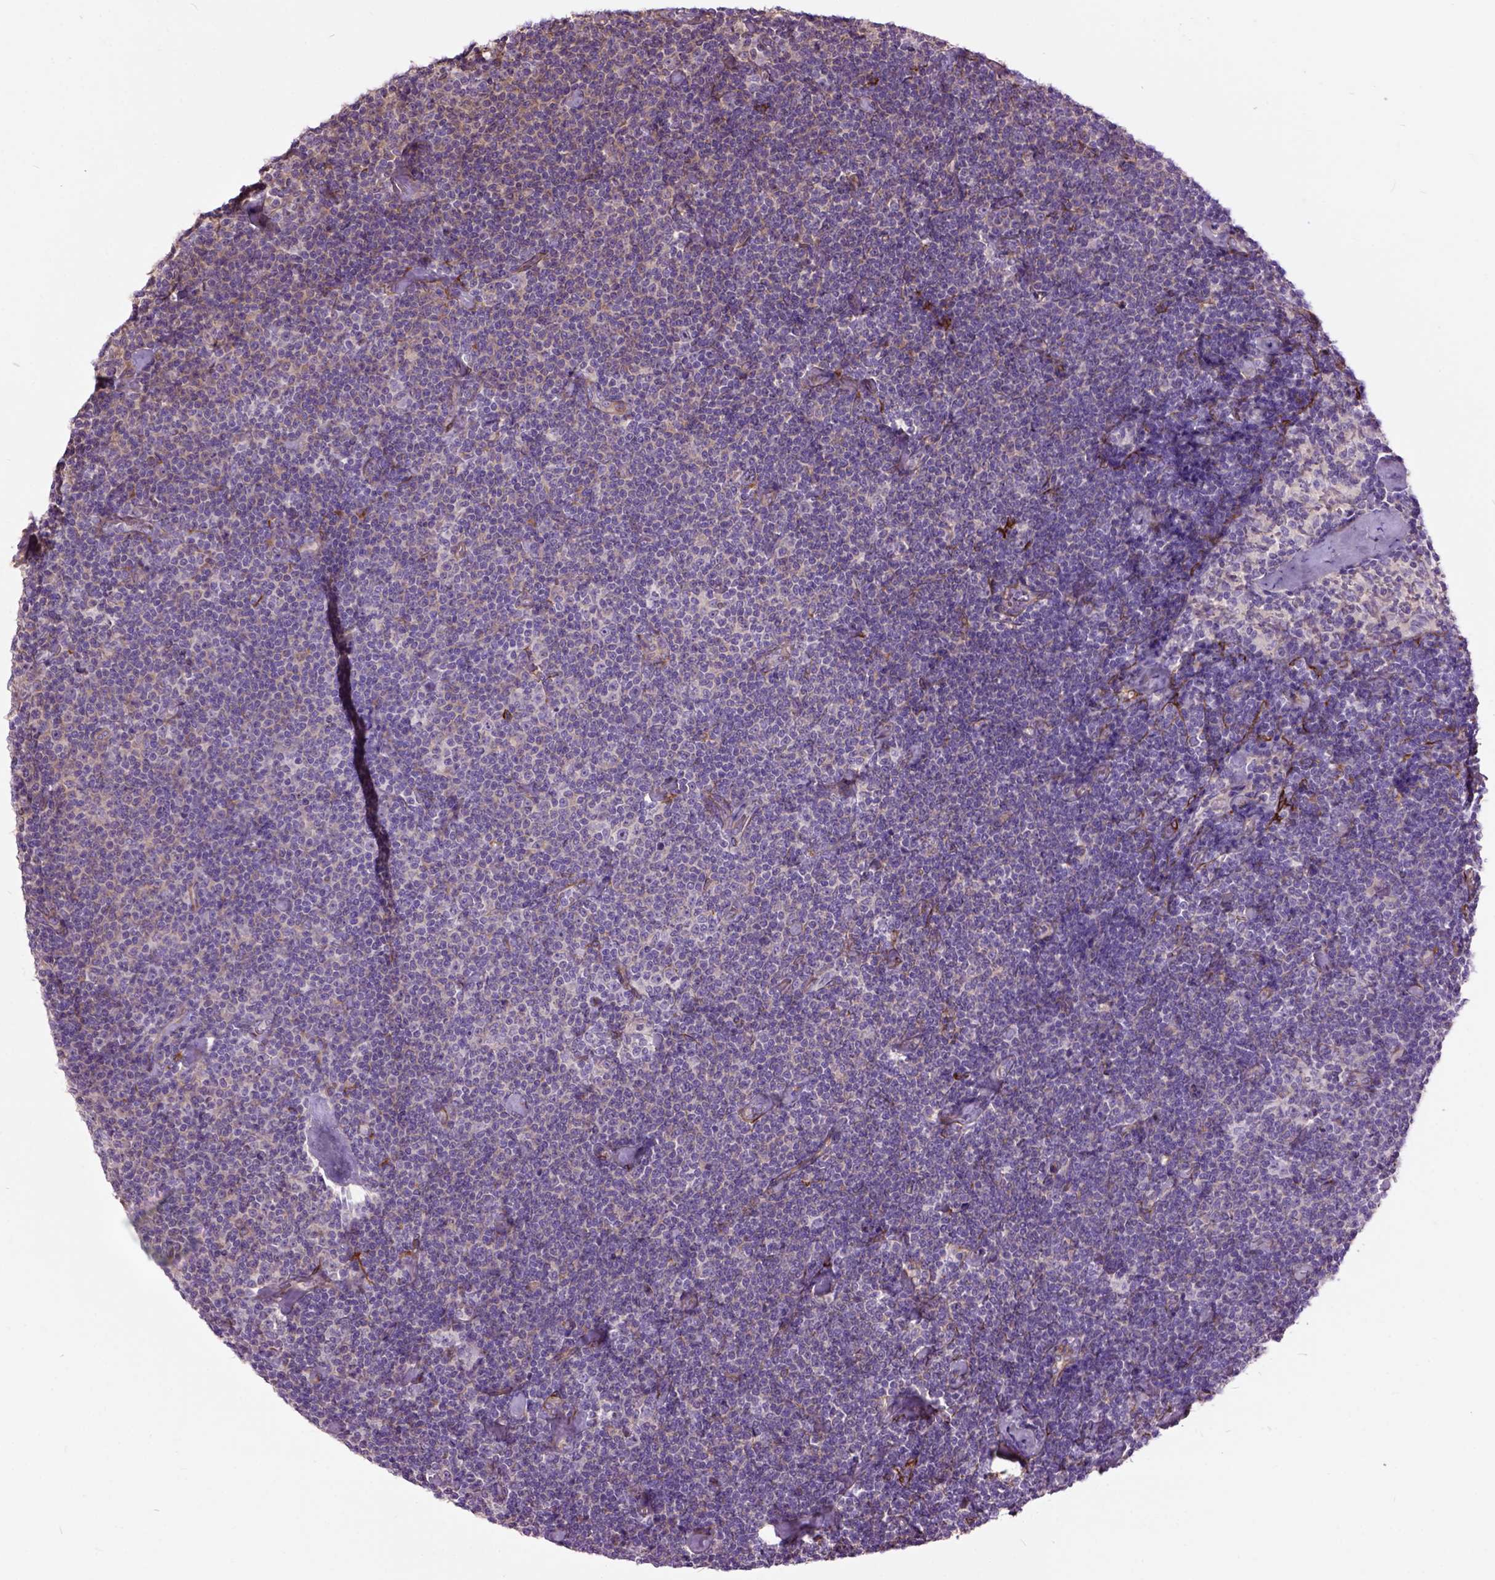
{"staining": {"intensity": "moderate", "quantity": "25%-75%", "location": "cytoplasmic/membranous"}, "tissue": "lymphoma", "cell_type": "Tumor cells", "image_type": "cancer", "snomed": [{"axis": "morphology", "description": "Malignant lymphoma, non-Hodgkin's type, Low grade"}, {"axis": "topography", "description": "Lymph node"}], "caption": "Human lymphoma stained for a protein (brown) demonstrates moderate cytoplasmic/membranous positive staining in approximately 25%-75% of tumor cells.", "gene": "MAPT", "patient": {"sex": "male", "age": 81}}